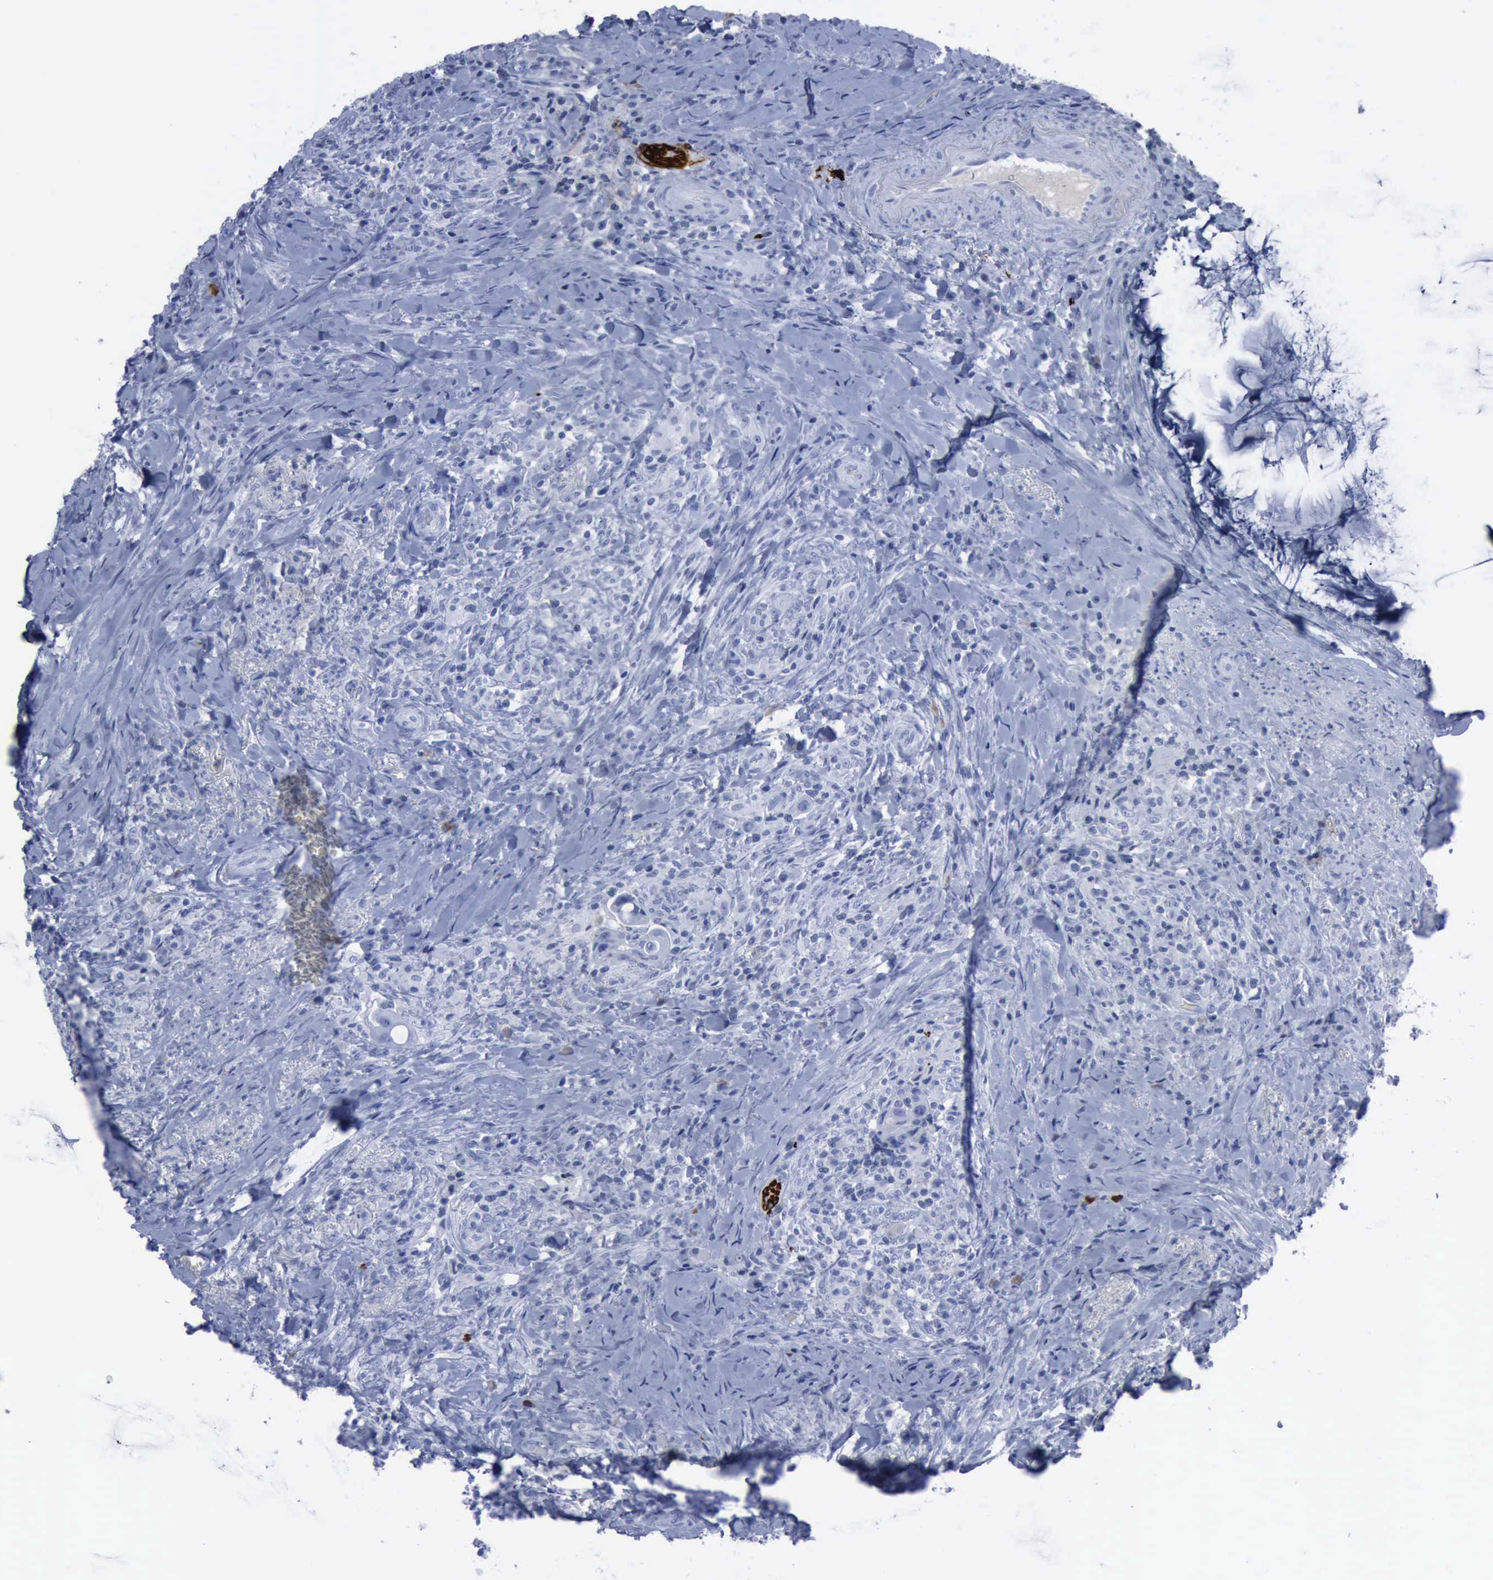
{"staining": {"intensity": "negative", "quantity": "none", "location": "none"}, "tissue": "colorectal cancer", "cell_type": "Tumor cells", "image_type": "cancer", "snomed": [{"axis": "morphology", "description": "Adenocarcinoma, NOS"}, {"axis": "topography", "description": "Rectum"}], "caption": "There is no significant expression in tumor cells of colorectal cancer. The staining was performed using DAB (3,3'-diaminobenzidine) to visualize the protein expression in brown, while the nuclei were stained in blue with hematoxylin (Magnification: 20x).", "gene": "NGFR", "patient": {"sex": "female", "age": 71}}